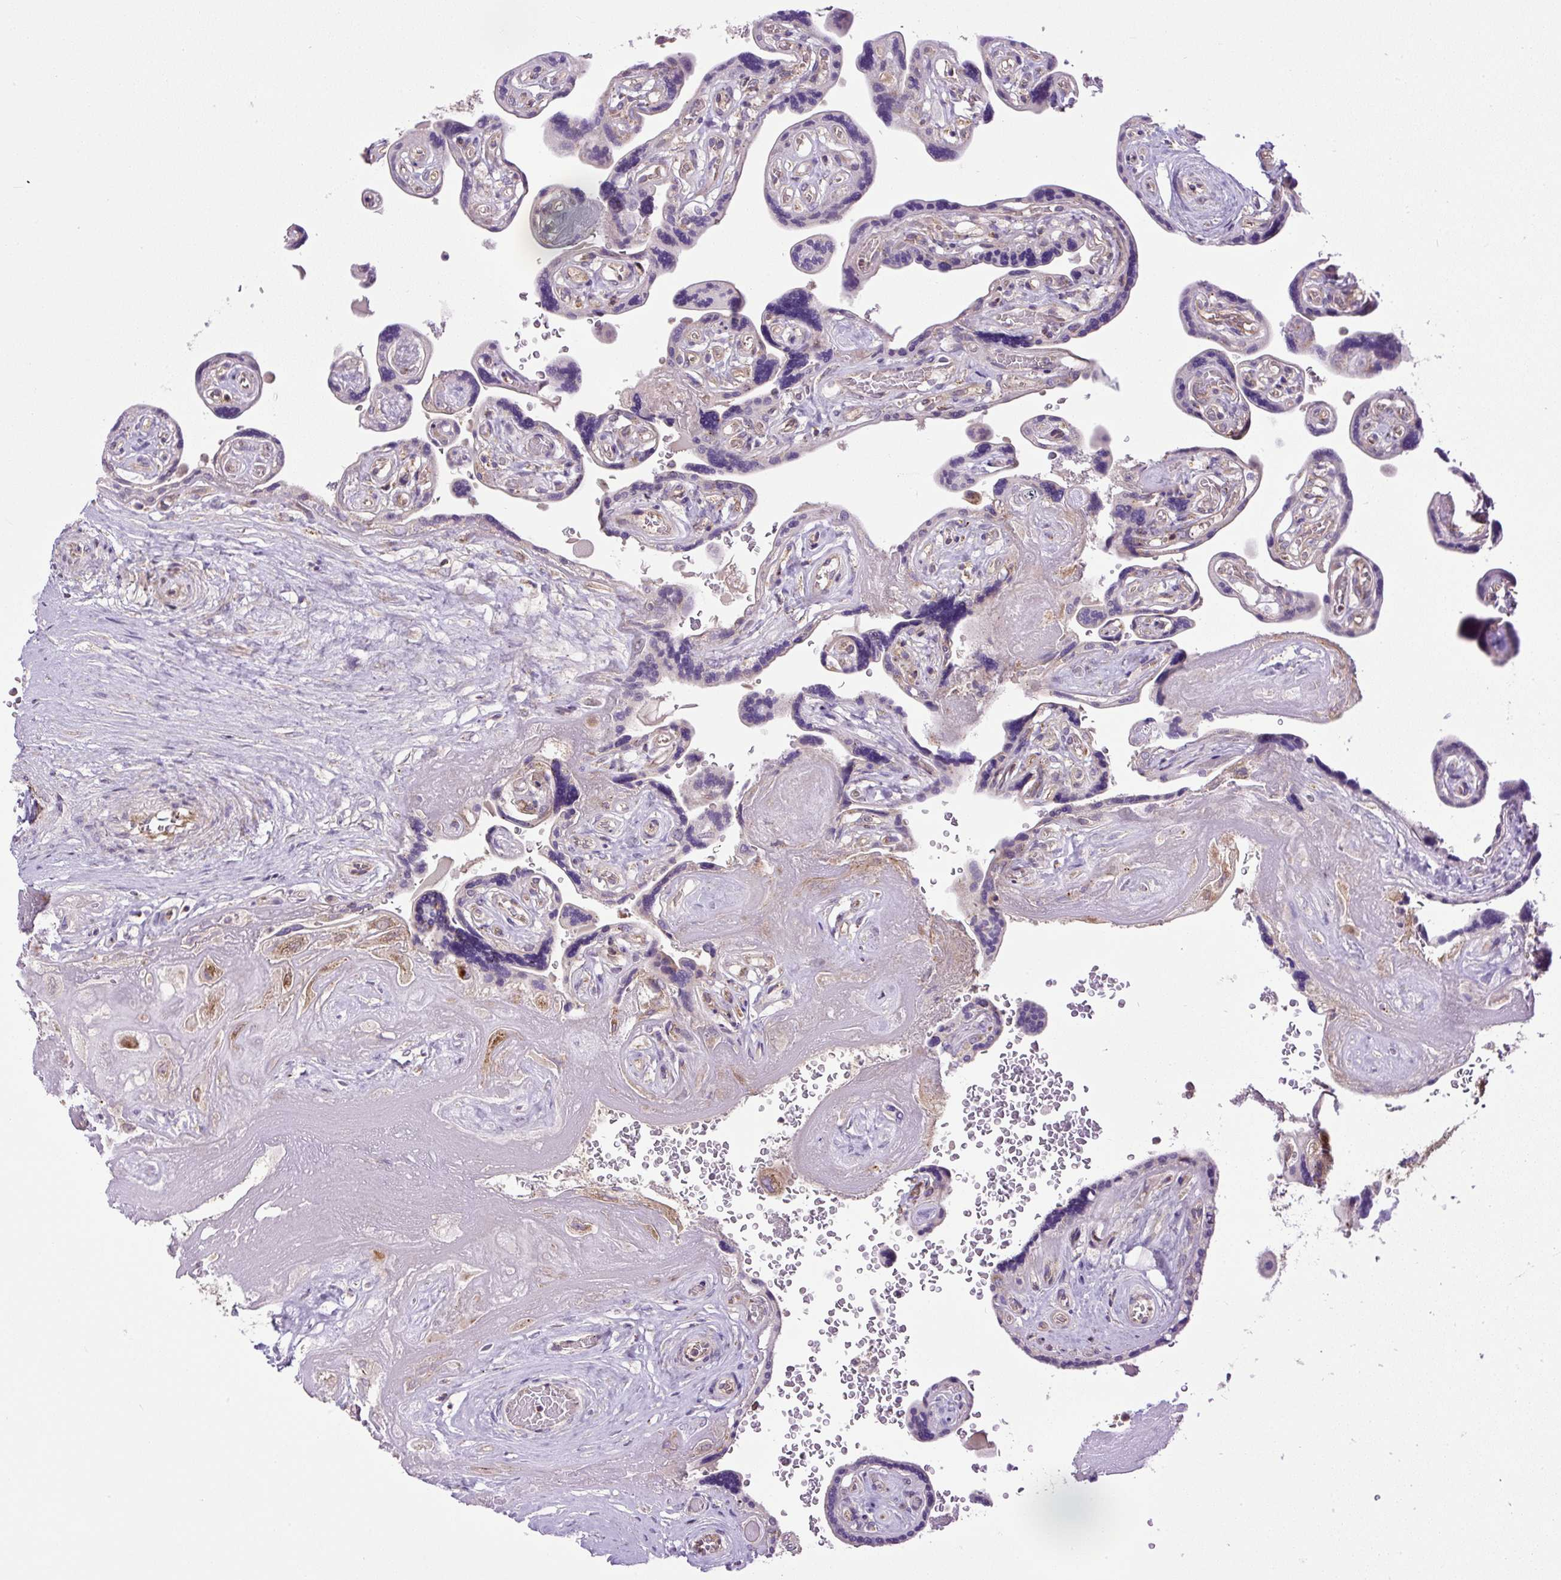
{"staining": {"intensity": "moderate", "quantity": "25%-75%", "location": "cytoplasmic/membranous"}, "tissue": "placenta", "cell_type": "Trophoblastic cells", "image_type": "normal", "snomed": [{"axis": "morphology", "description": "Normal tissue, NOS"}, {"axis": "topography", "description": "Placenta"}], "caption": "Brown immunohistochemical staining in normal human placenta shows moderate cytoplasmic/membranous staining in about 25%-75% of trophoblastic cells.", "gene": "ZNF547", "patient": {"sex": "female", "age": 32}}